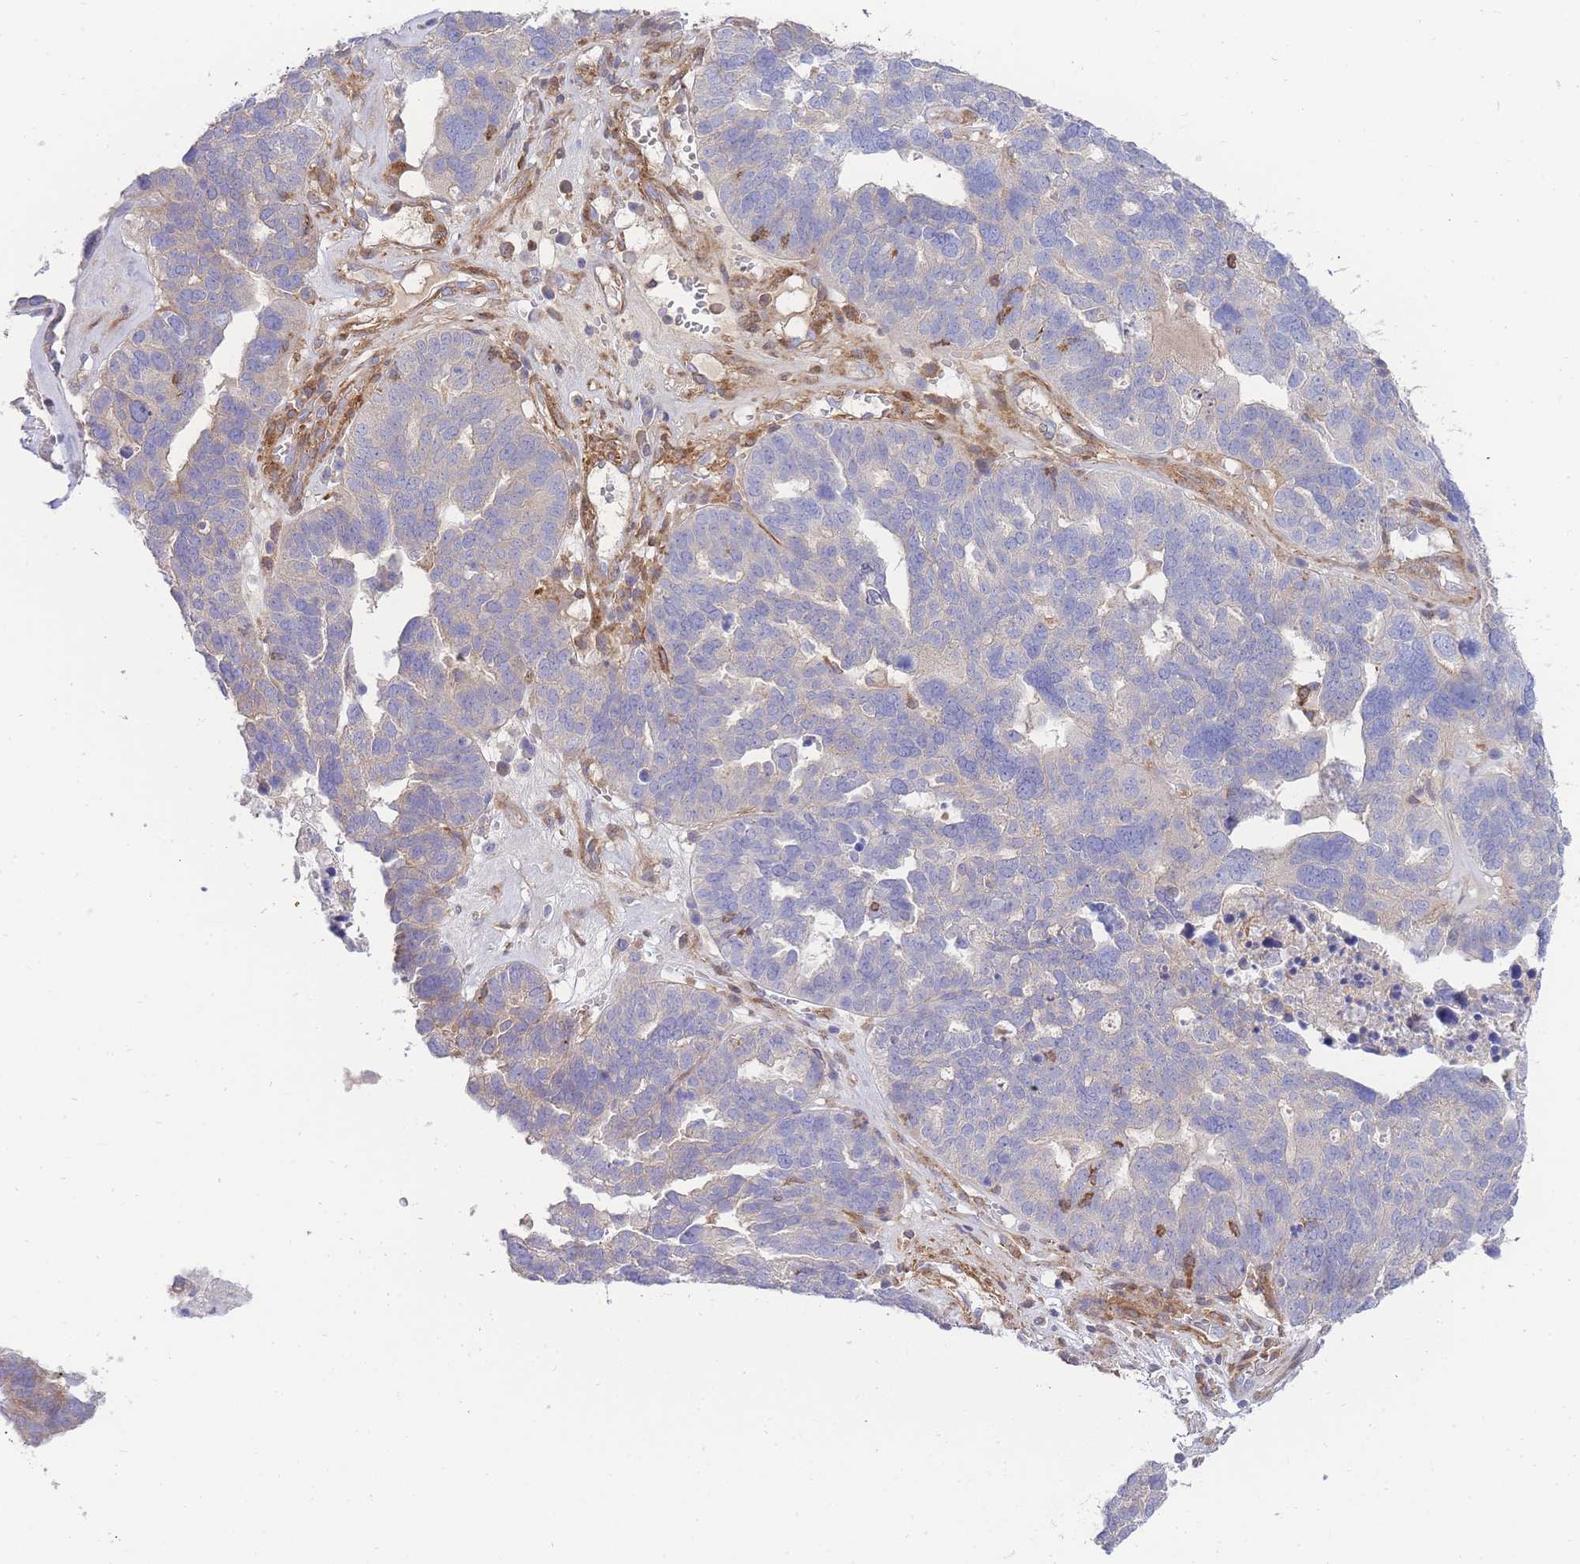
{"staining": {"intensity": "negative", "quantity": "none", "location": "none"}, "tissue": "ovarian cancer", "cell_type": "Tumor cells", "image_type": "cancer", "snomed": [{"axis": "morphology", "description": "Cystadenocarcinoma, serous, NOS"}, {"axis": "topography", "description": "Ovary"}], "caption": "Tumor cells show no significant protein positivity in serous cystadenocarcinoma (ovarian).", "gene": "FBN3", "patient": {"sex": "female", "age": 59}}